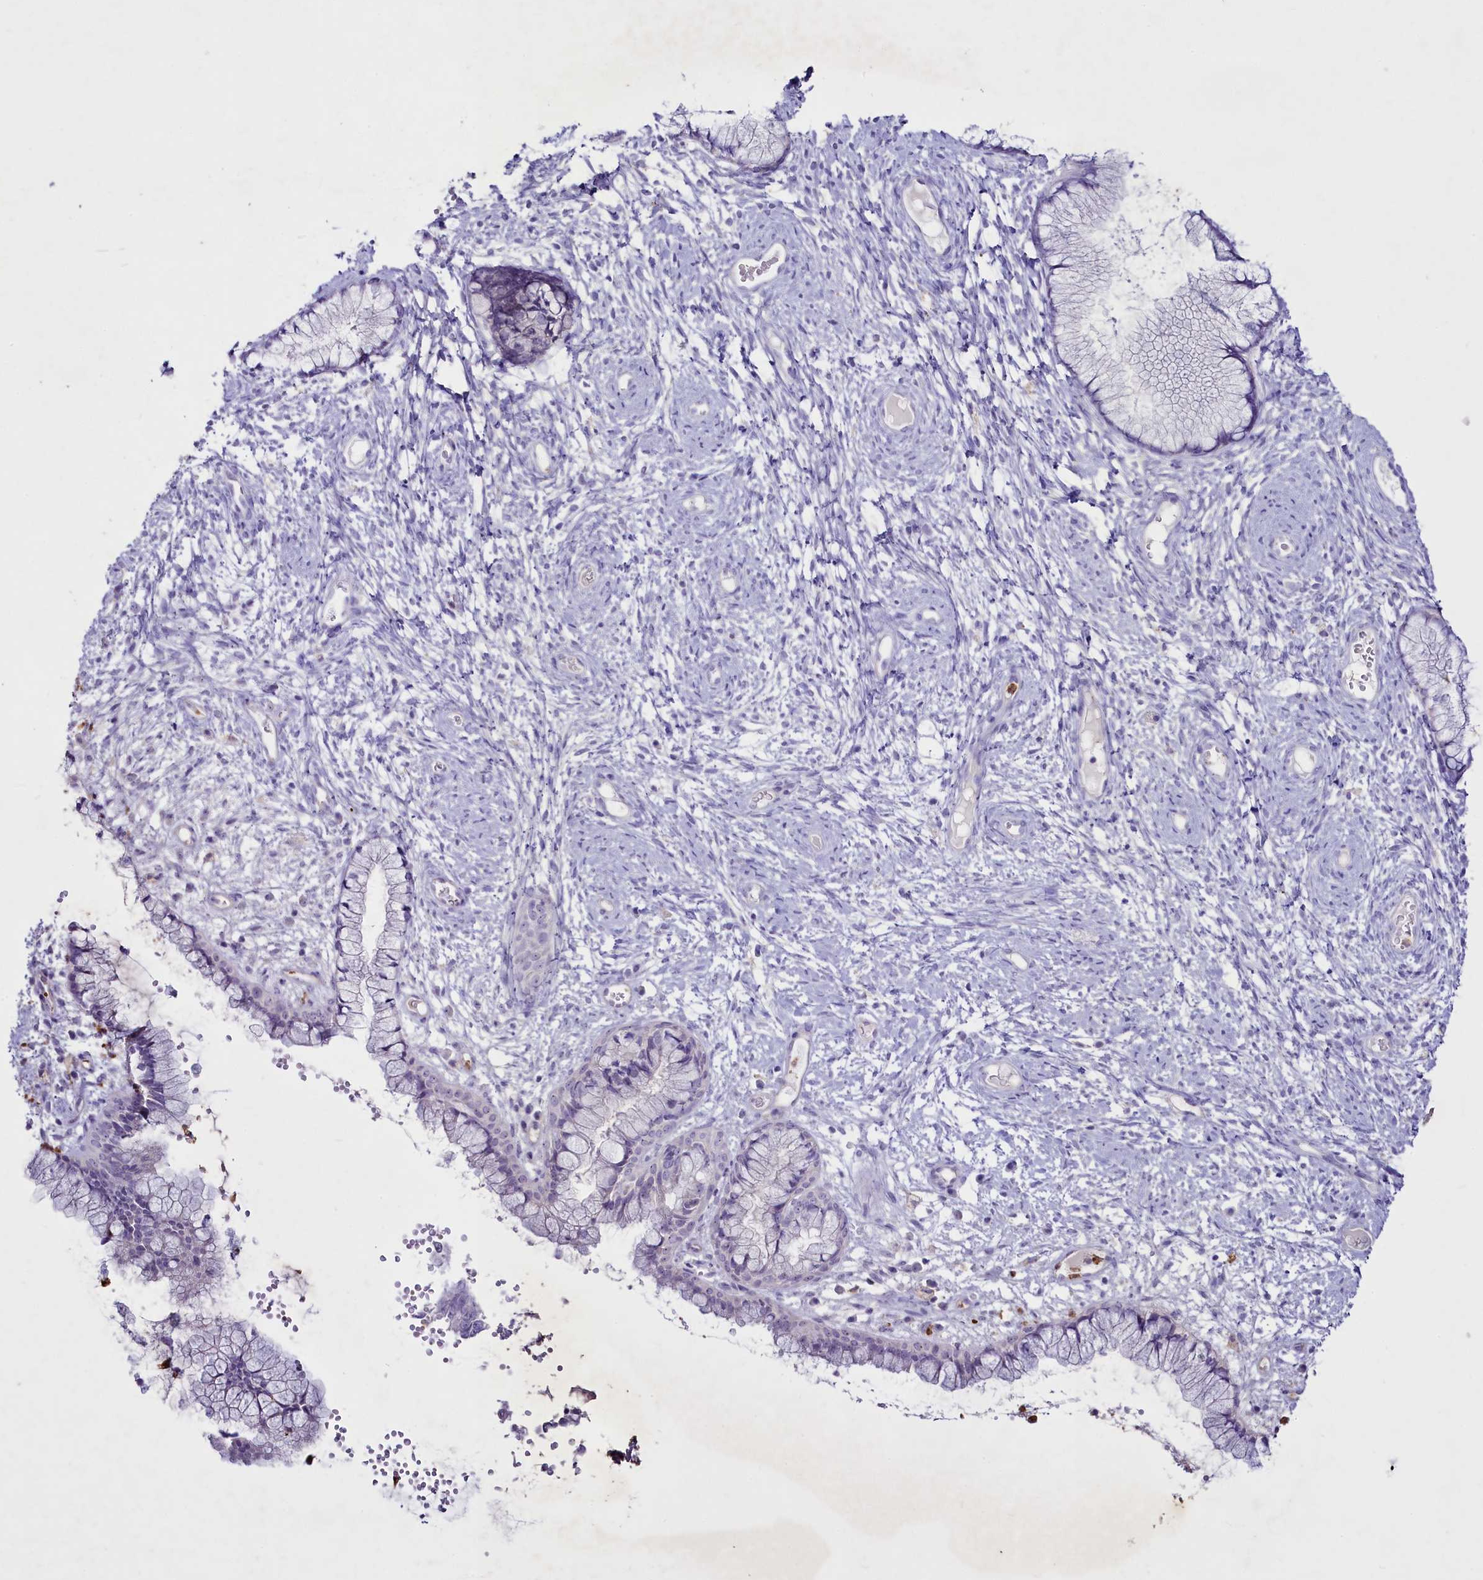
{"staining": {"intensity": "negative", "quantity": "none", "location": "none"}, "tissue": "cervix", "cell_type": "Glandular cells", "image_type": "normal", "snomed": [{"axis": "morphology", "description": "Normal tissue, NOS"}, {"axis": "topography", "description": "Cervix"}], "caption": "A high-resolution micrograph shows immunohistochemistry (IHC) staining of benign cervix, which demonstrates no significant expression in glandular cells. (DAB immunohistochemistry, high magnification).", "gene": "FAM209B", "patient": {"sex": "female", "age": 42}}